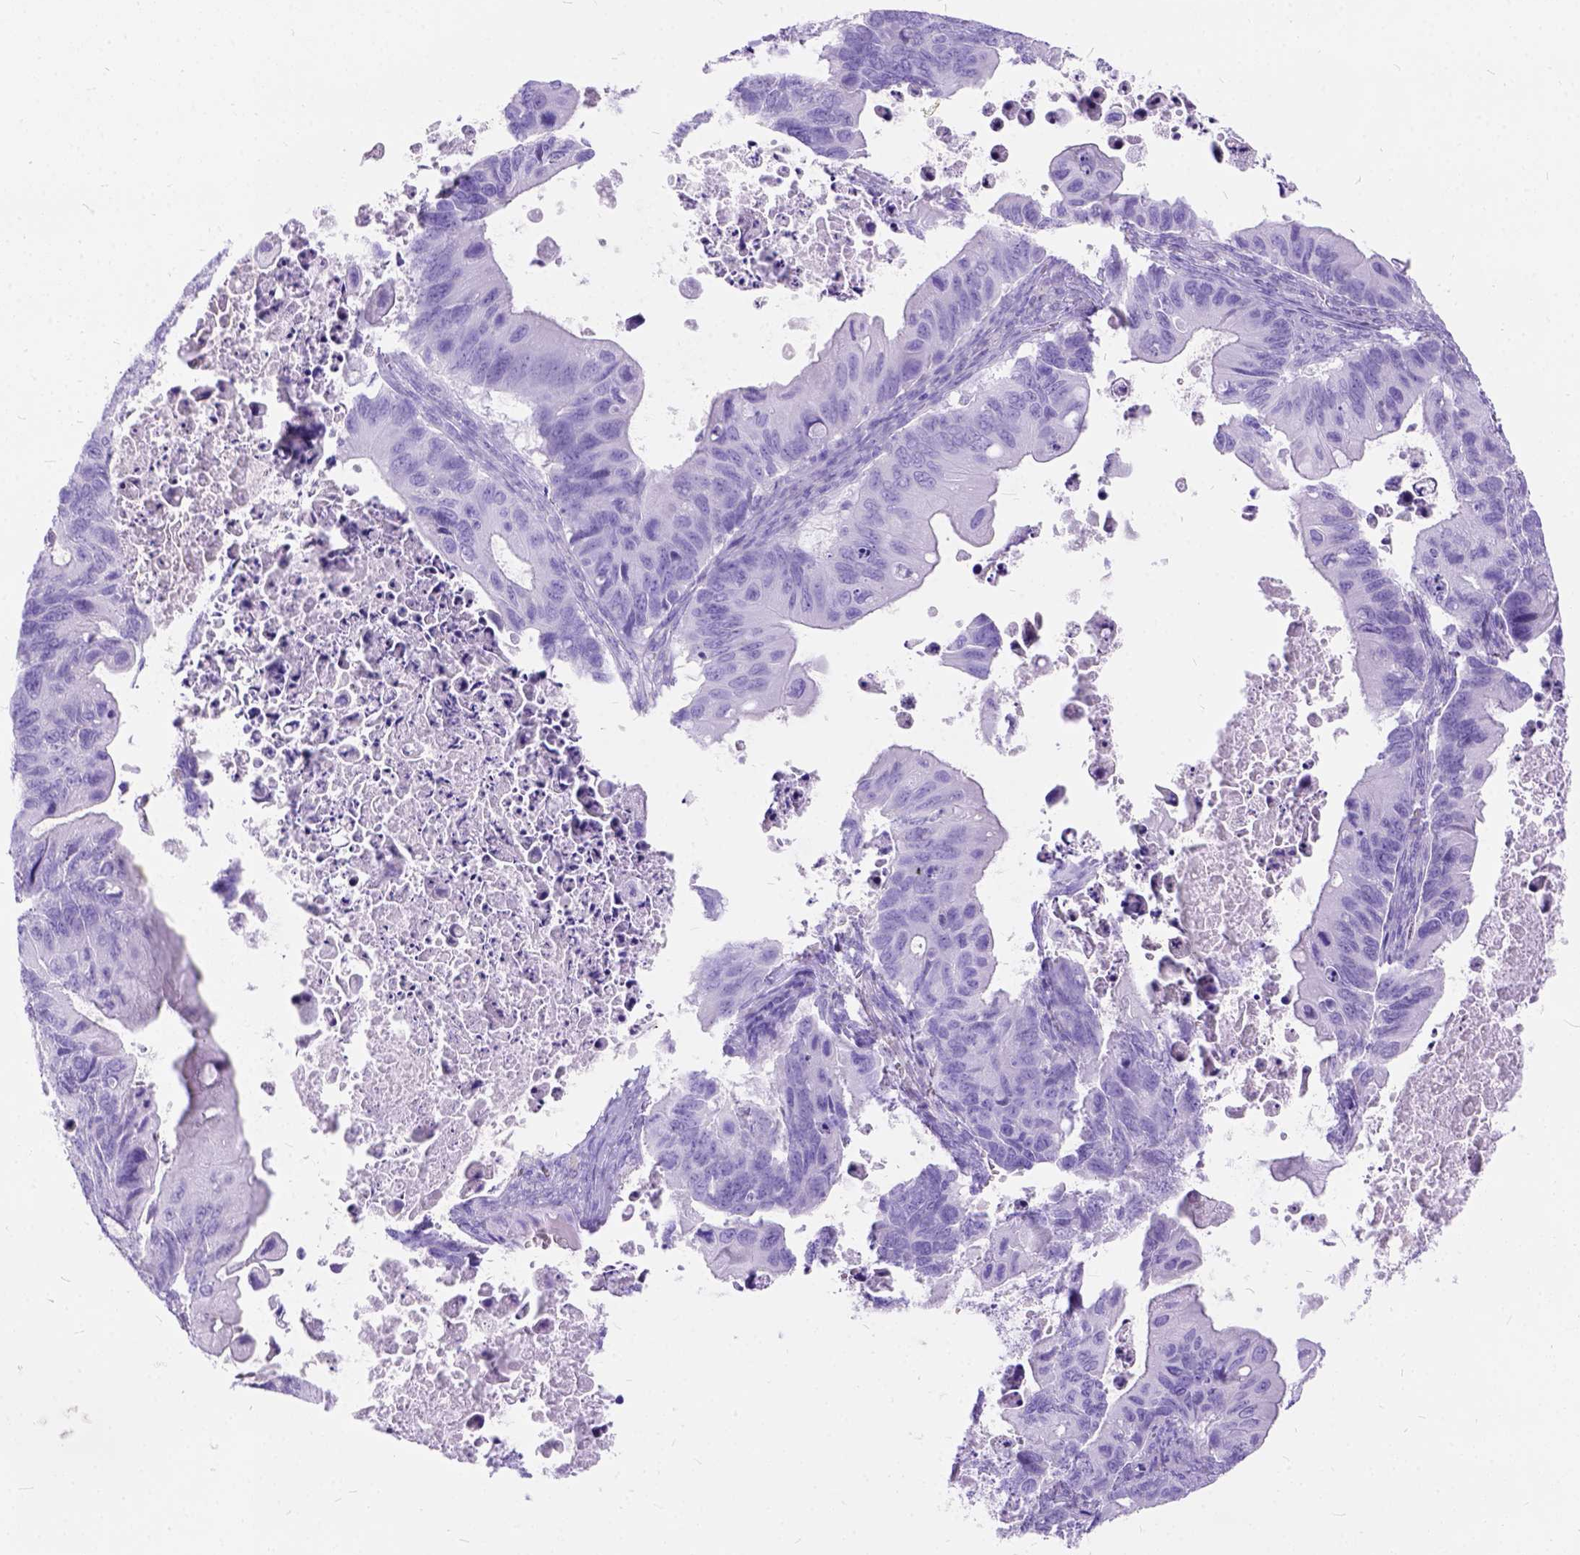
{"staining": {"intensity": "negative", "quantity": "none", "location": "none"}, "tissue": "ovarian cancer", "cell_type": "Tumor cells", "image_type": "cancer", "snomed": [{"axis": "morphology", "description": "Cystadenocarcinoma, mucinous, NOS"}, {"axis": "topography", "description": "Ovary"}], "caption": "This is a photomicrograph of IHC staining of ovarian mucinous cystadenocarcinoma, which shows no staining in tumor cells.", "gene": "C1QTNF3", "patient": {"sex": "female", "age": 64}}